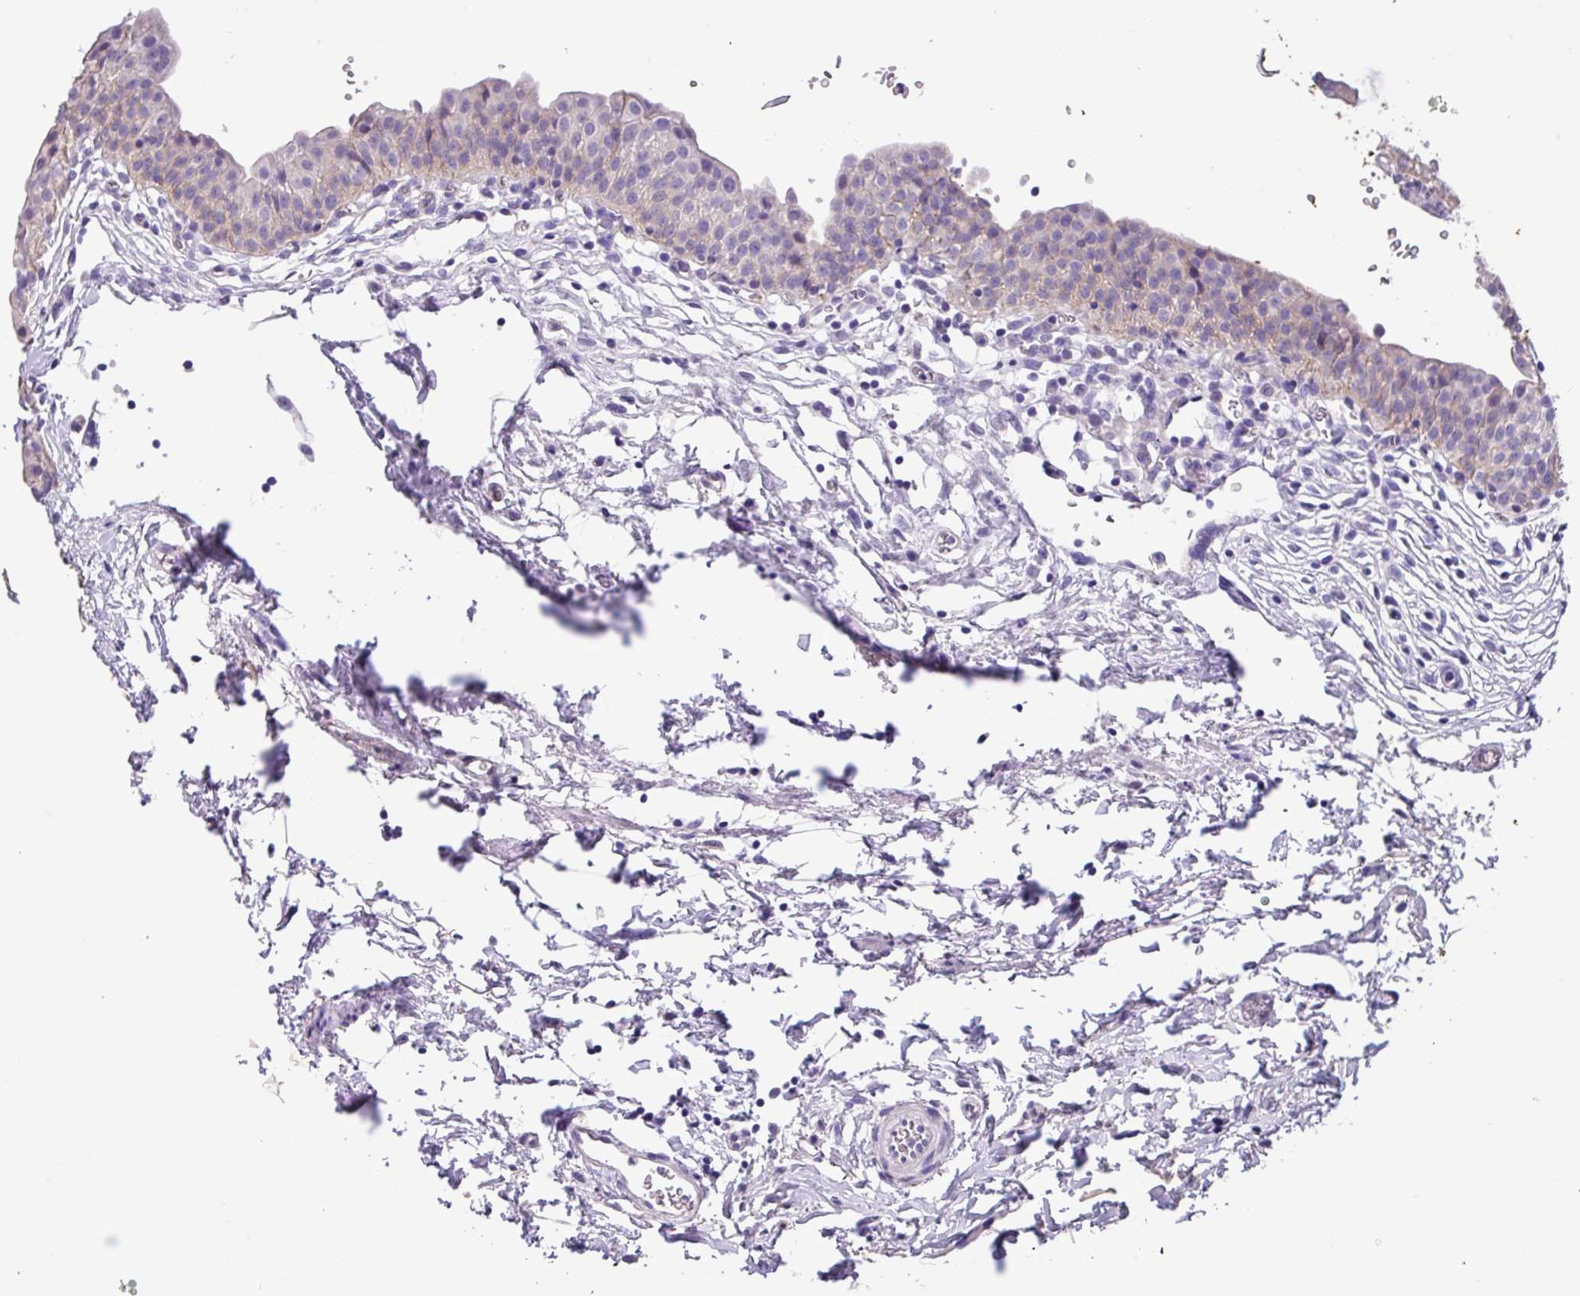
{"staining": {"intensity": "moderate", "quantity": "<25%", "location": "cytoplasmic/membranous"}, "tissue": "urinary bladder", "cell_type": "Urothelial cells", "image_type": "normal", "snomed": [{"axis": "morphology", "description": "Normal tissue, NOS"}, {"axis": "topography", "description": "Urinary bladder"}, {"axis": "topography", "description": "Peripheral nerve tissue"}], "caption": "This is an image of immunohistochemistry (IHC) staining of normal urinary bladder, which shows moderate positivity in the cytoplasmic/membranous of urothelial cells.", "gene": "EPCAM", "patient": {"sex": "male", "age": 55}}